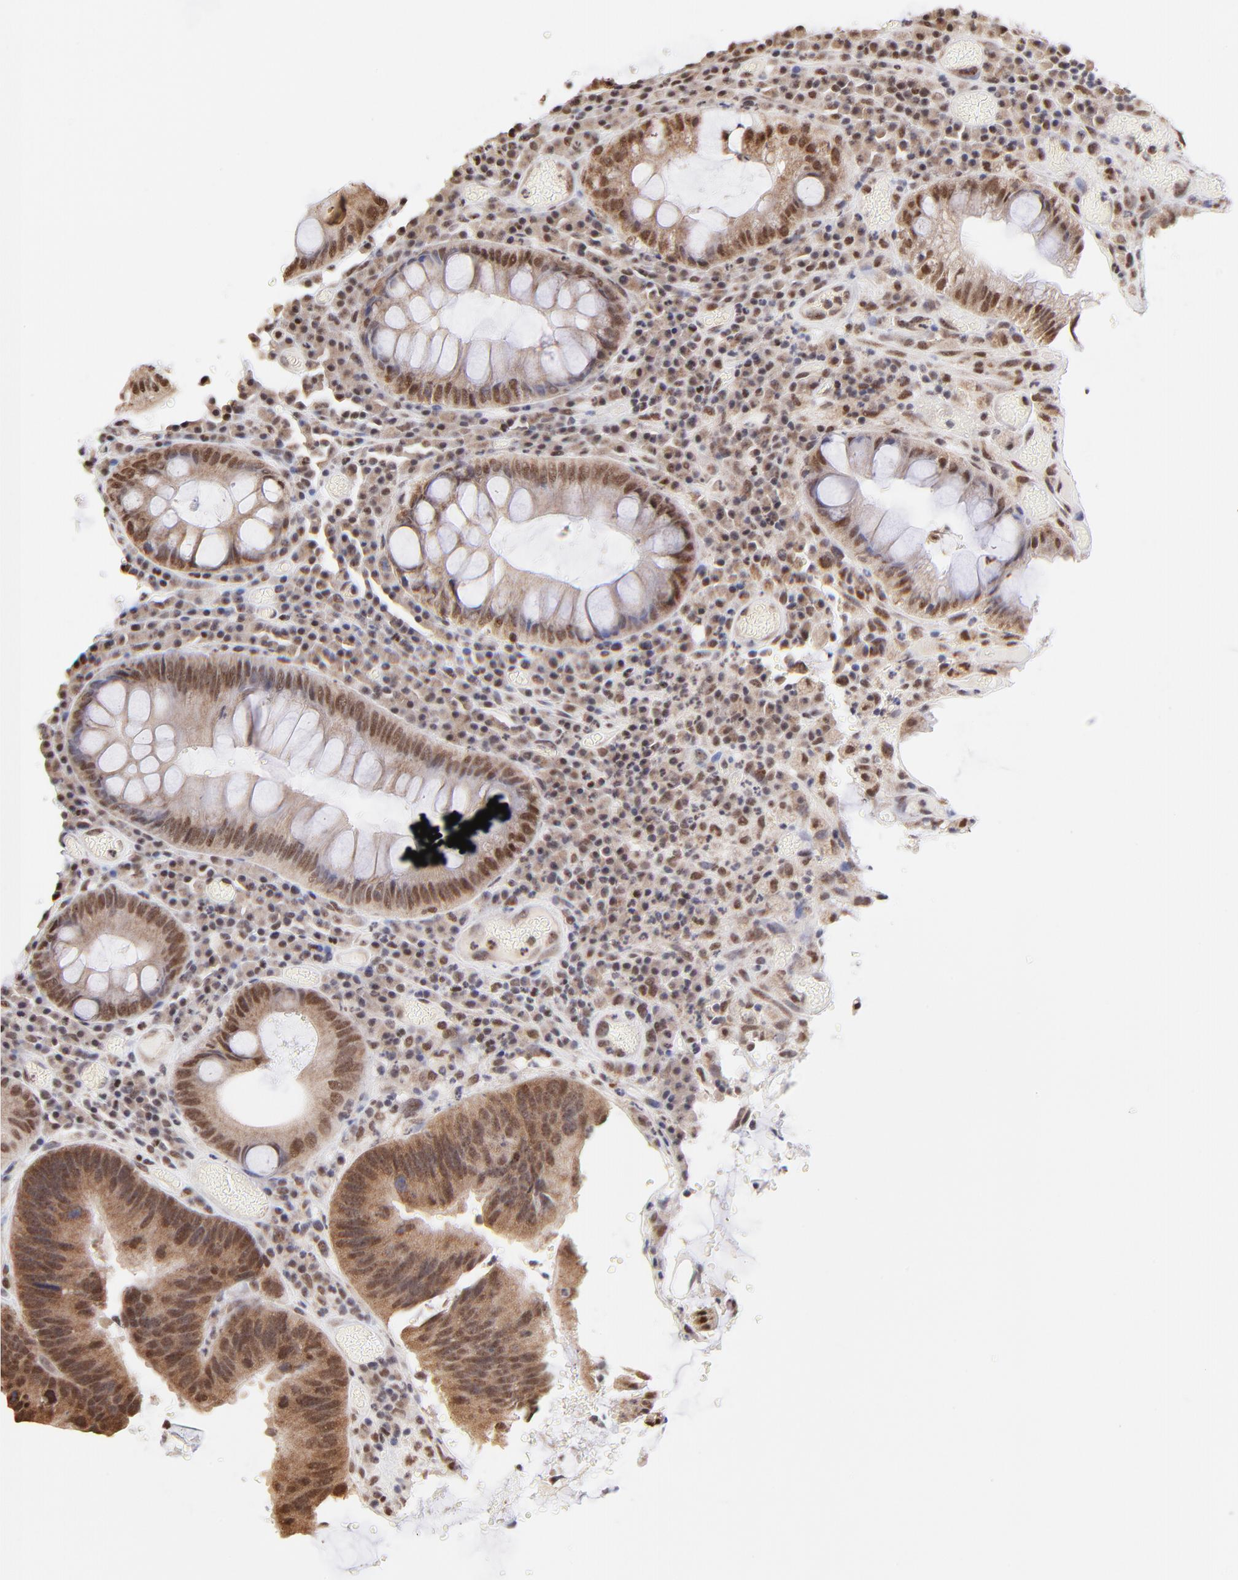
{"staining": {"intensity": "moderate", "quantity": ">75%", "location": "cytoplasmic/membranous,nuclear"}, "tissue": "colorectal cancer", "cell_type": "Tumor cells", "image_type": "cancer", "snomed": [{"axis": "morphology", "description": "Normal tissue, NOS"}, {"axis": "morphology", "description": "Adenocarcinoma, NOS"}, {"axis": "topography", "description": "Colon"}], "caption": "There is medium levels of moderate cytoplasmic/membranous and nuclear staining in tumor cells of colorectal adenocarcinoma, as demonstrated by immunohistochemical staining (brown color).", "gene": "ZNF670", "patient": {"sex": "female", "age": 78}}